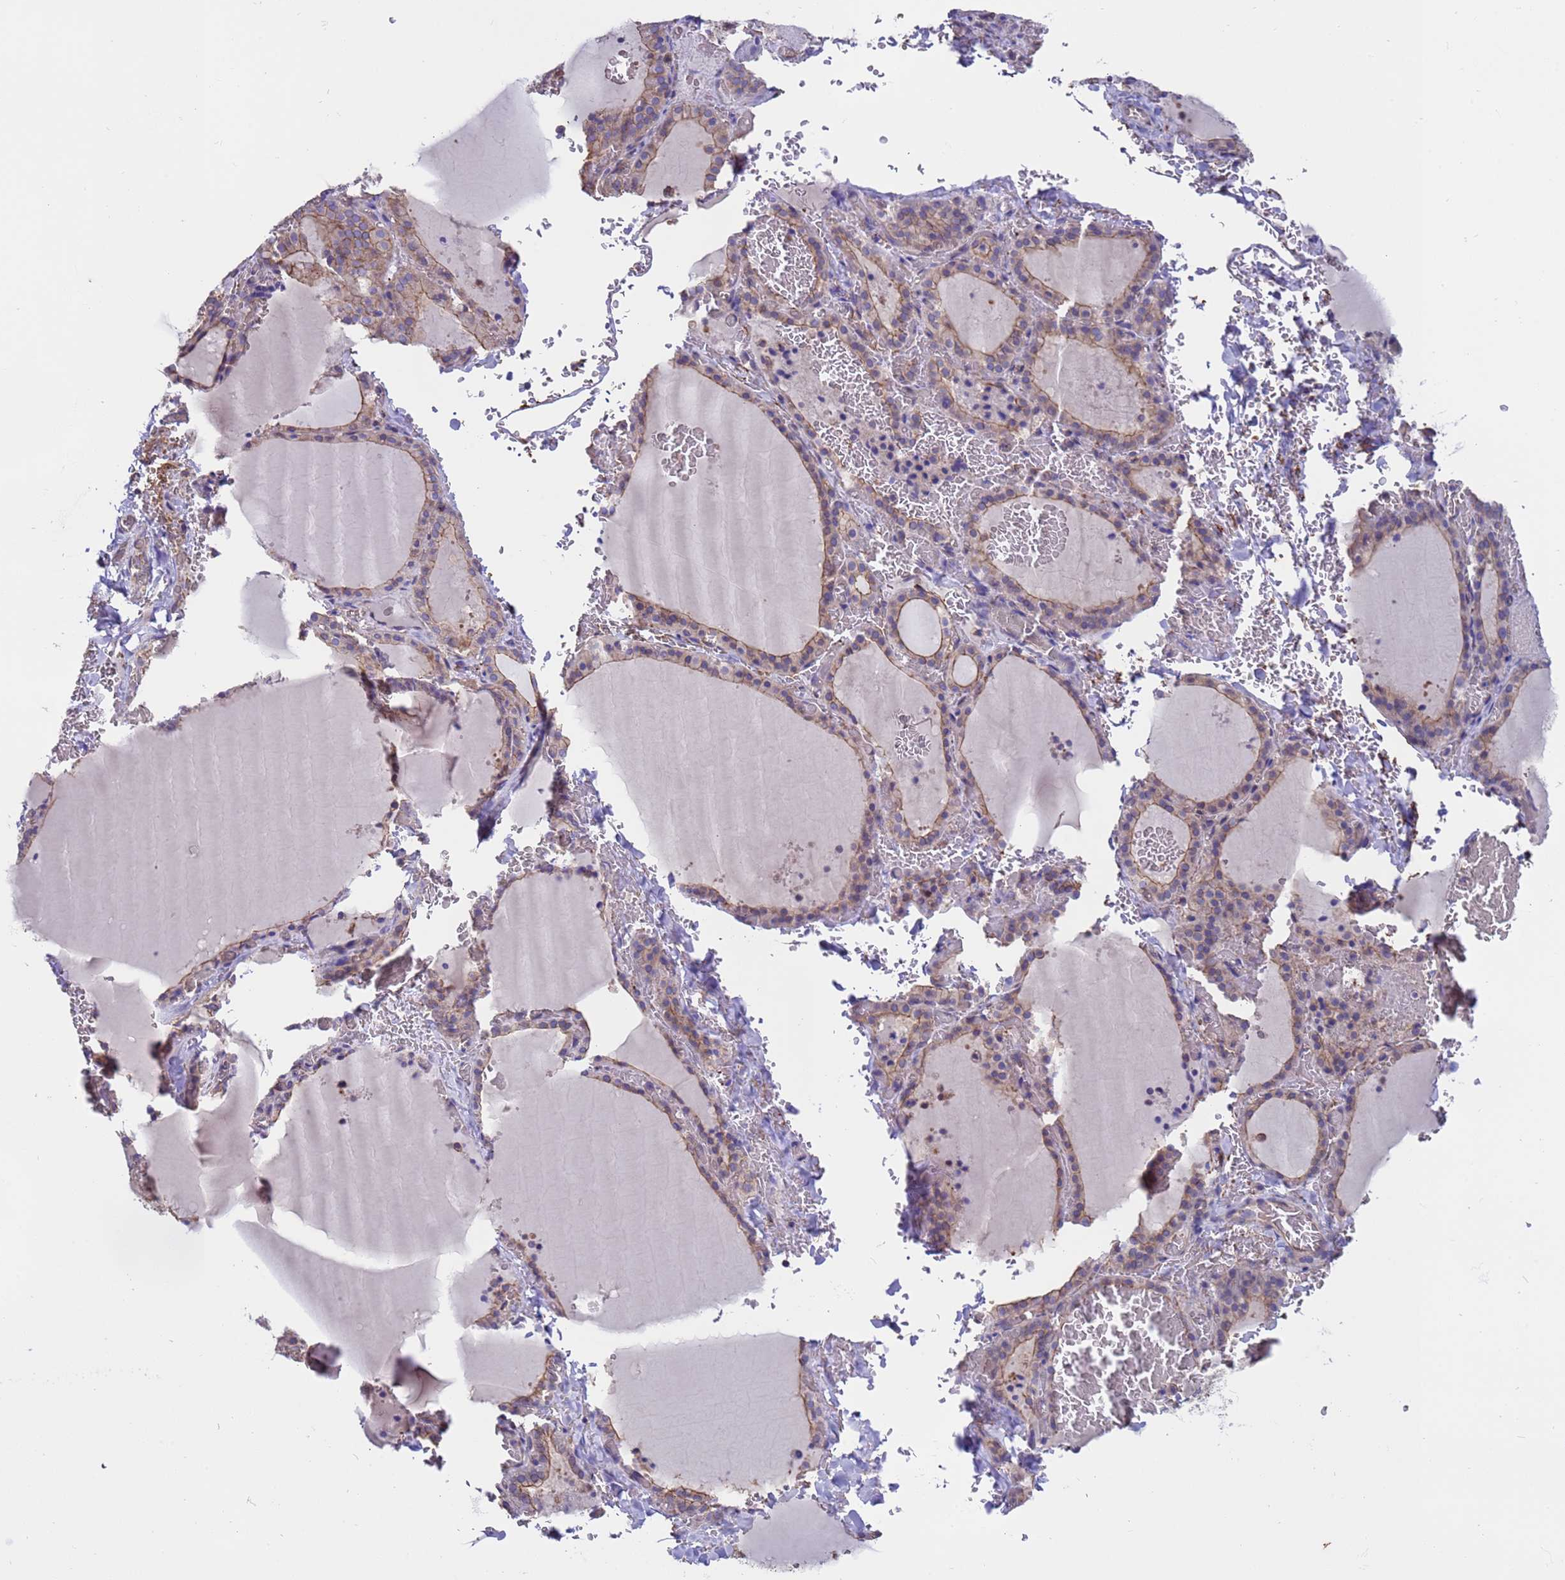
{"staining": {"intensity": "moderate", "quantity": ">75%", "location": "cytoplasmic/membranous"}, "tissue": "thyroid gland", "cell_type": "Glandular cells", "image_type": "normal", "snomed": [{"axis": "morphology", "description": "Normal tissue, NOS"}, {"axis": "topography", "description": "Thyroid gland"}], "caption": "Protein staining of normal thyroid gland displays moderate cytoplasmic/membranous staining in about >75% of glandular cells. The protein of interest is stained brown, and the nuclei are stained in blue (DAB (3,3'-diaminobenzidine) IHC with brightfield microscopy, high magnification).", "gene": "ZNF248", "patient": {"sex": "female", "age": 39}}